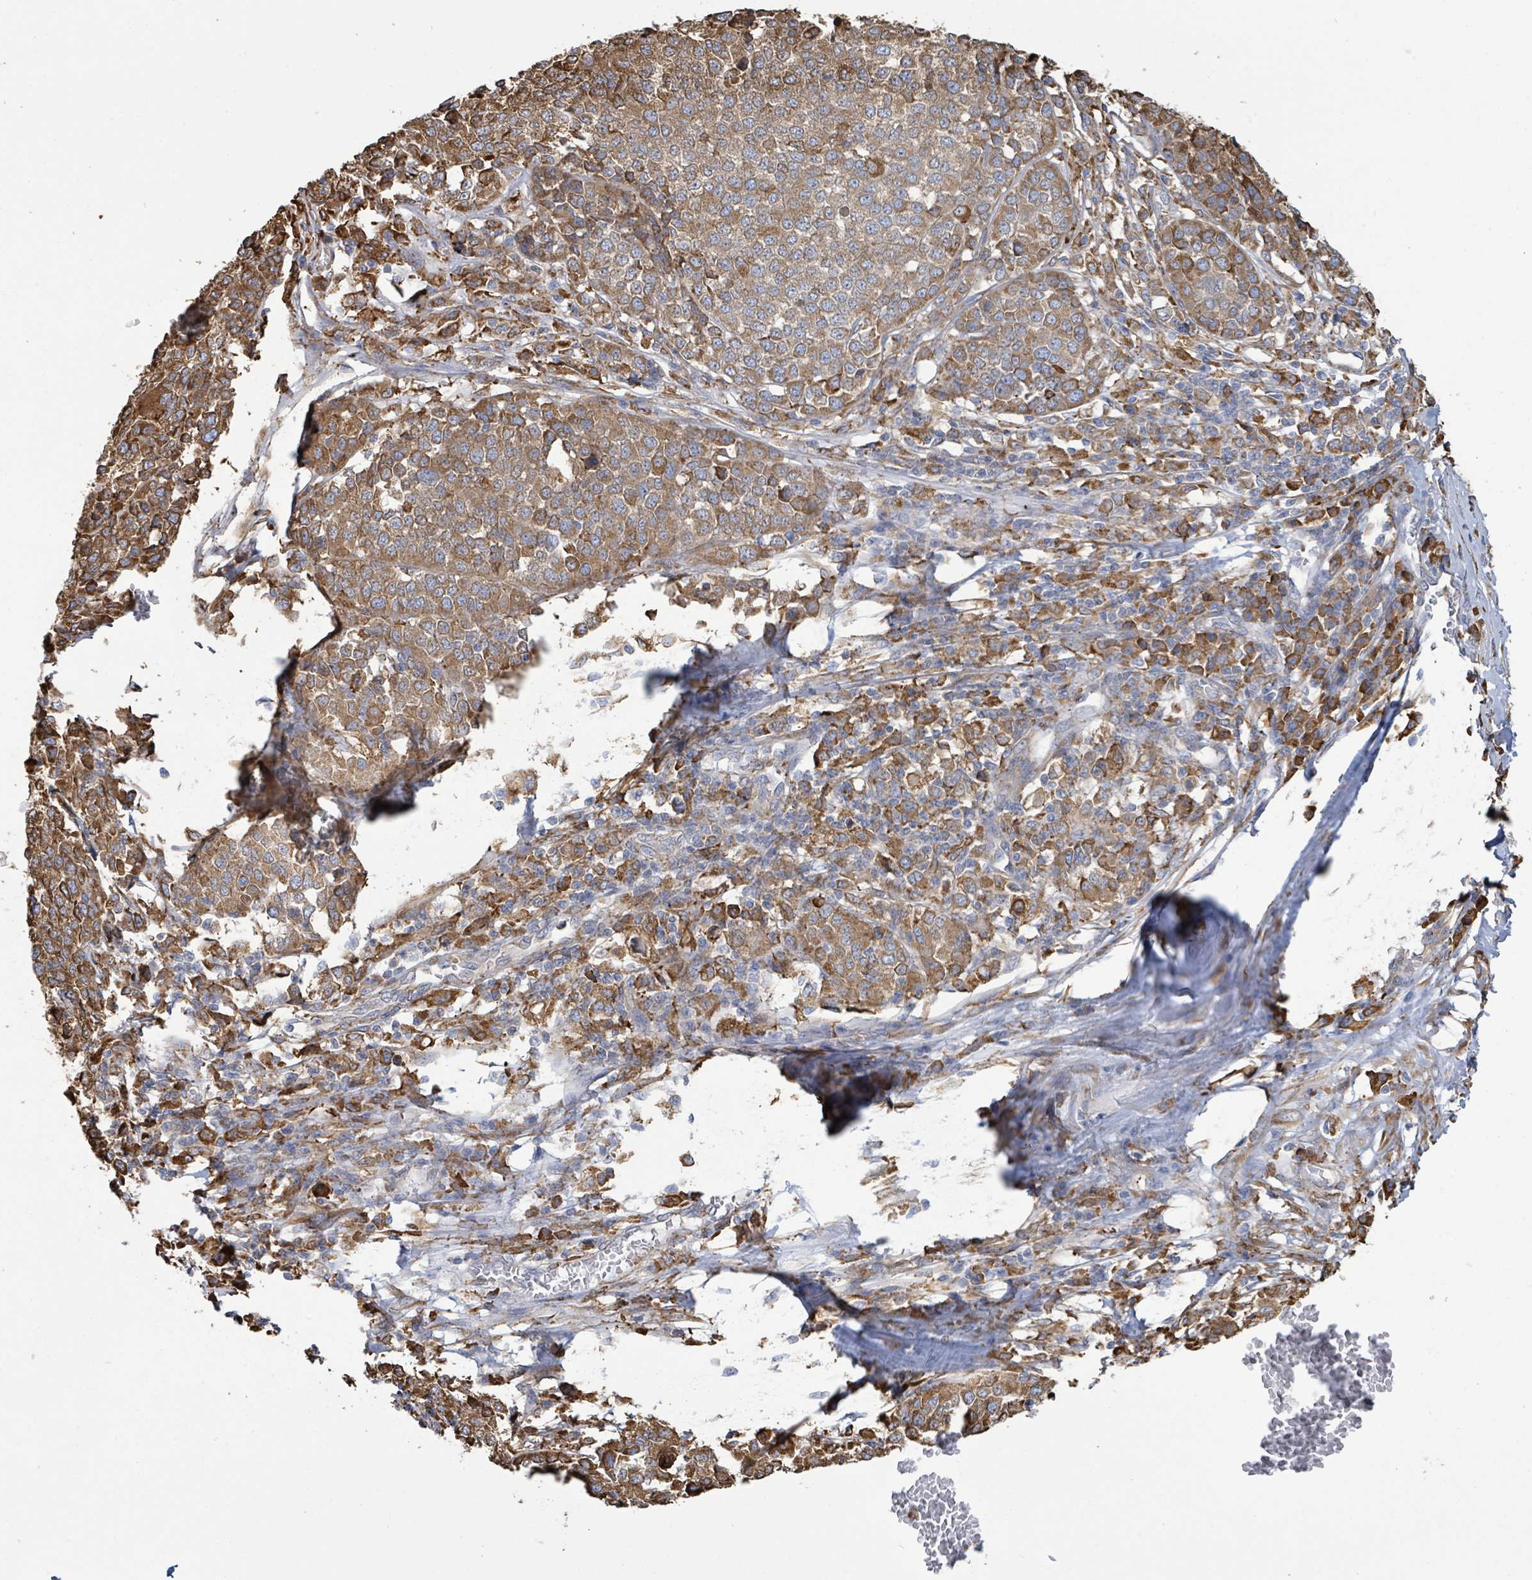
{"staining": {"intensity": "moderate", "quantity": ">75%", "location": "cytoplasmic/membranous"}, "tissue": "melanoma", "cell_type": "Tumor cells", "image_type": "cancer", "snomed": [{"axis": "morphology", "description": "Malignant melanoma, Metastatic site"}, {"axis": "topography", "description": "Lymph node"}], "caption": "Protein positivity by IHC displays moderate cytoplasmic/membranous staining in approximately >75% of tumor cells in melanoma.", "gene": "RFPL4A", "patient": {"sex": "male", "age": 44}}